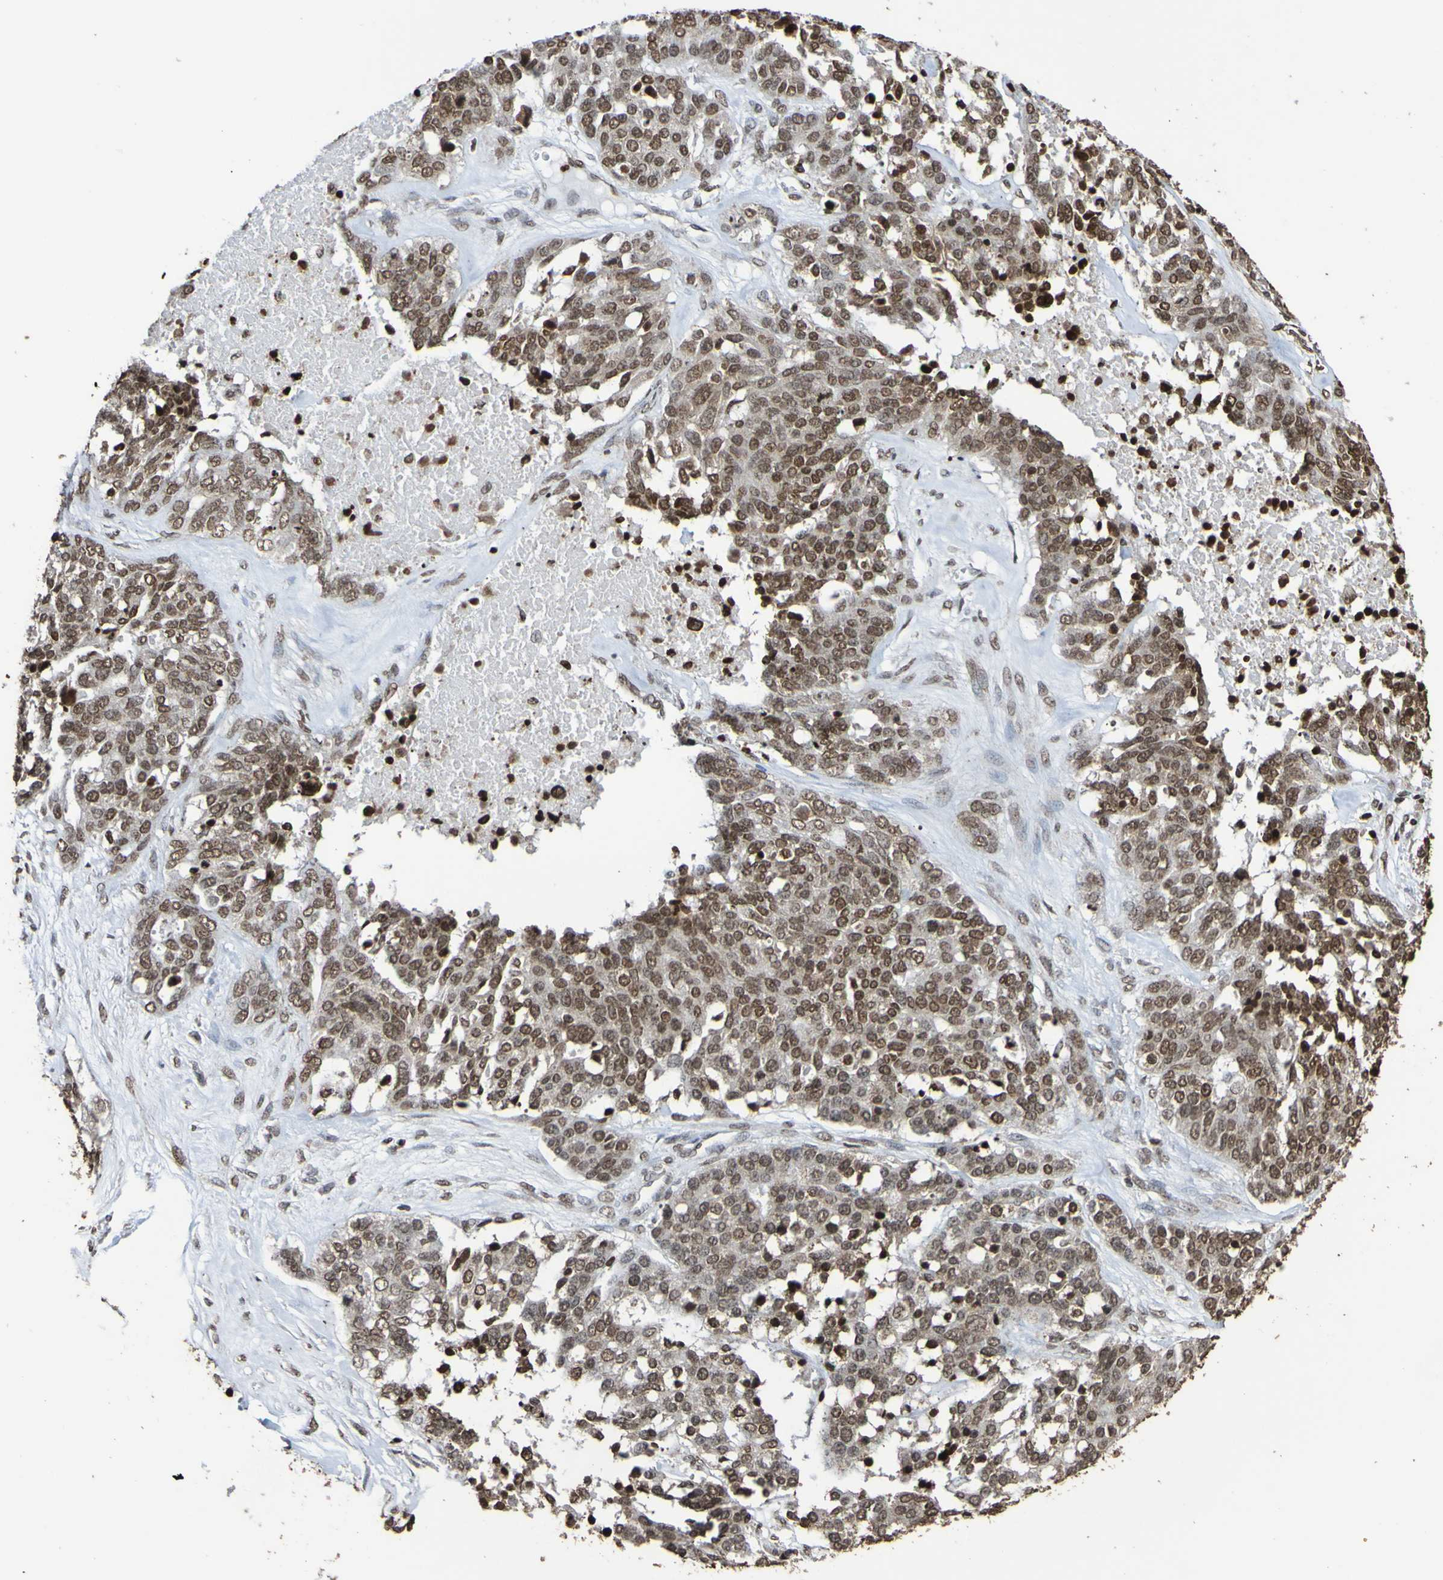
{"staining": {"intensity": "moderate", "quantity": ">75%", "location": "nuclear"}, "tissue": "ovarian cancer", "cell_type": "Tumor cells", "image_type": "cancer", "snomed": [{"axis": "morphology", "description": "Cystadenocarcinoma, serous, NOS"}, {"axis": "topography", "description": "Ovary"}], "caption": "Immunohistochemical staining of human ovarian serous cystadenocarcinoma displays moderate nuclear protein positivity in about >75% of tumor cells.", "gene": "GFI1", "patient": {"sex": "female", "age": 44}}